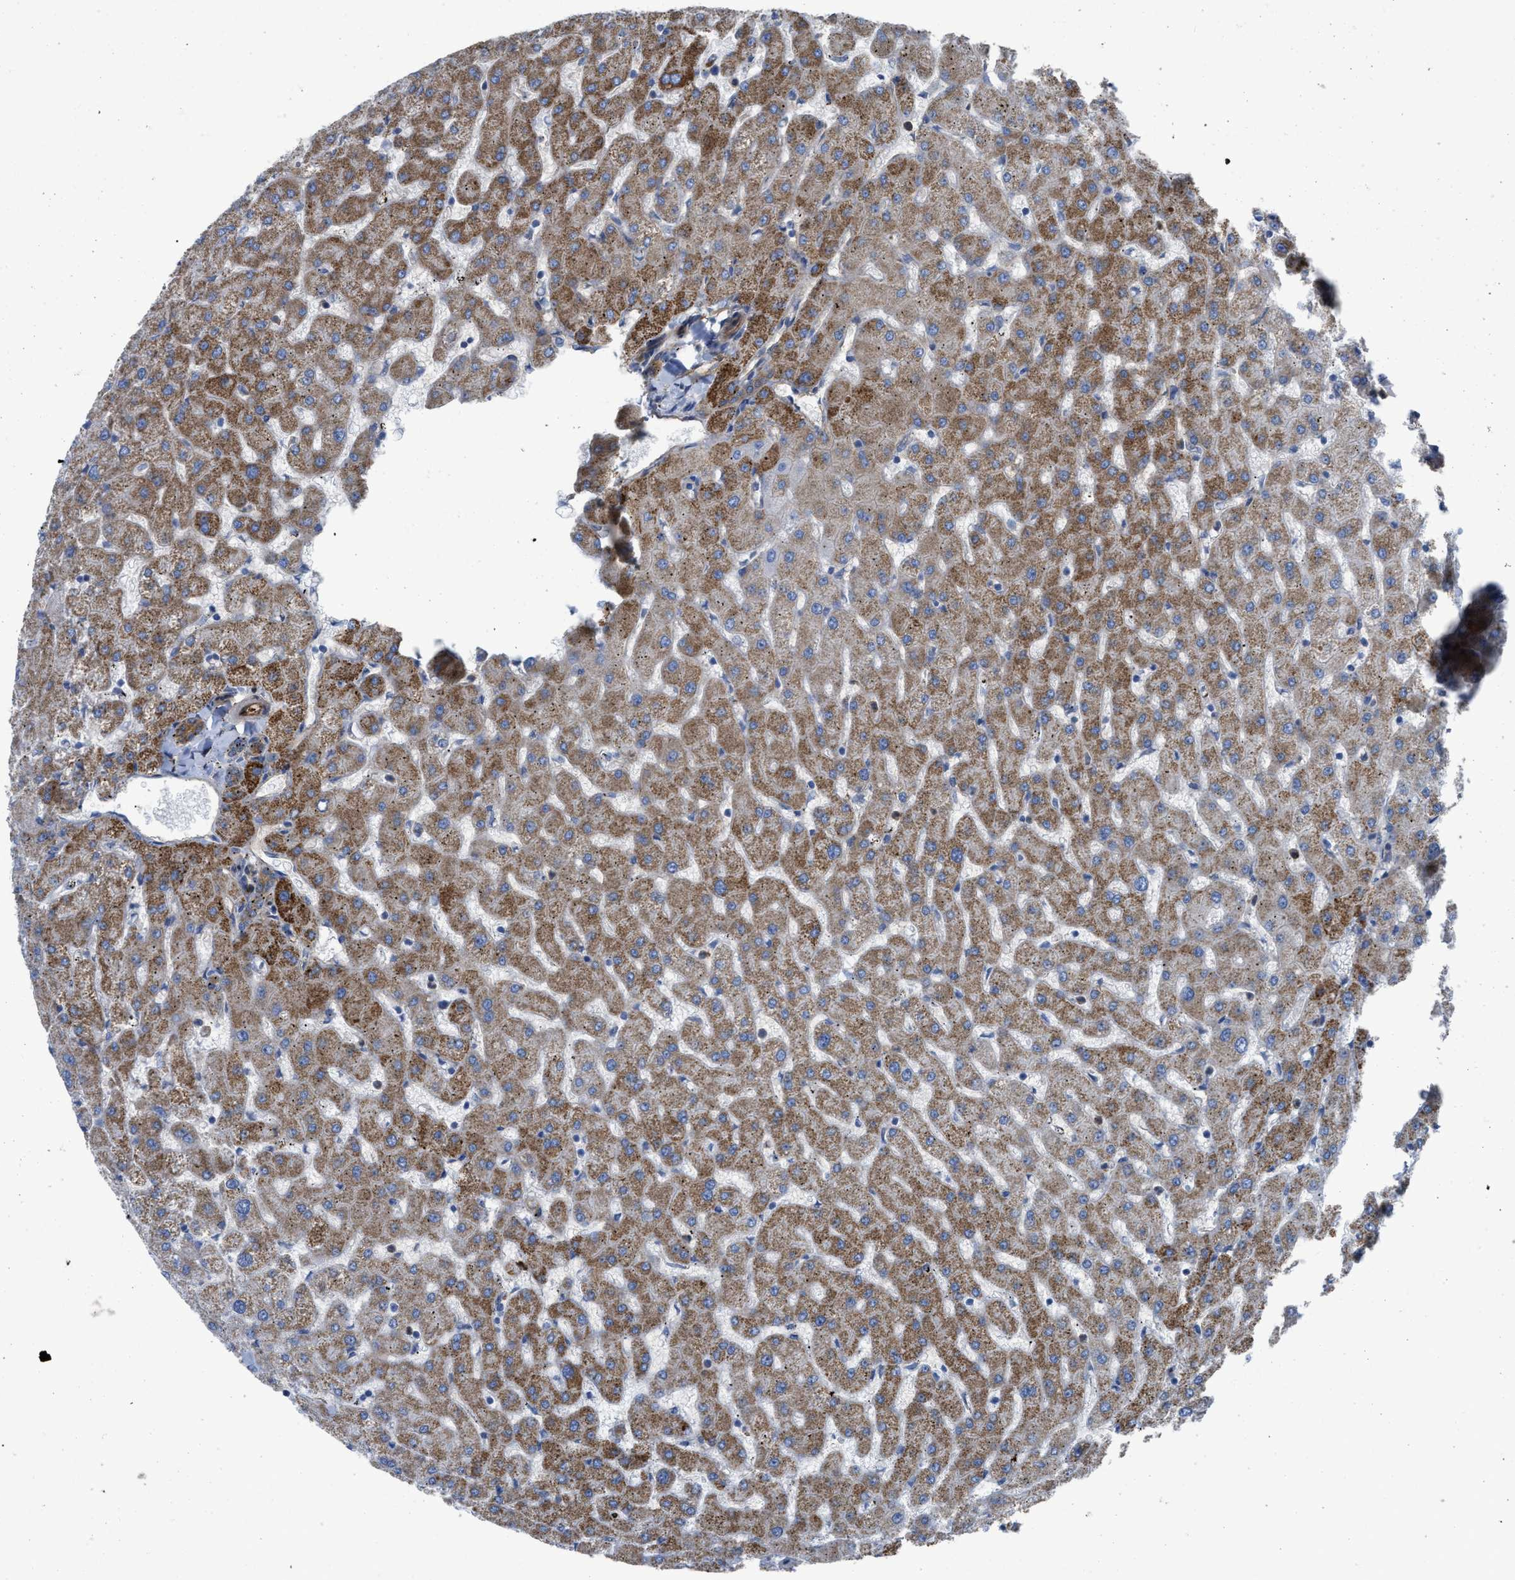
{"staining": {"intensity": "moderate", "quantity": ">75%", "location": "cytoplasmic/membranous"}, "tissue": "liver", "cell_type": "Cholangiocytes", "image_type": "normal", "snomed": [{"axis": "morphology", "description": "Normal tissue, NOS"}, {"axis": "topography", "description": "Liver"}], "caption": "High-magnification brightfield microscopy of normal liver stained with DAB (3,3'-diaminobenzidine) (brown) and counterstained with hematoxylin (blue). cholangiocytes exhibit moderate cytoplasmic/membranous positivity is seen in approximately>75% of cells.", "gene": "TRIOBP", "patient": {"sex": "female", "age": 63}}